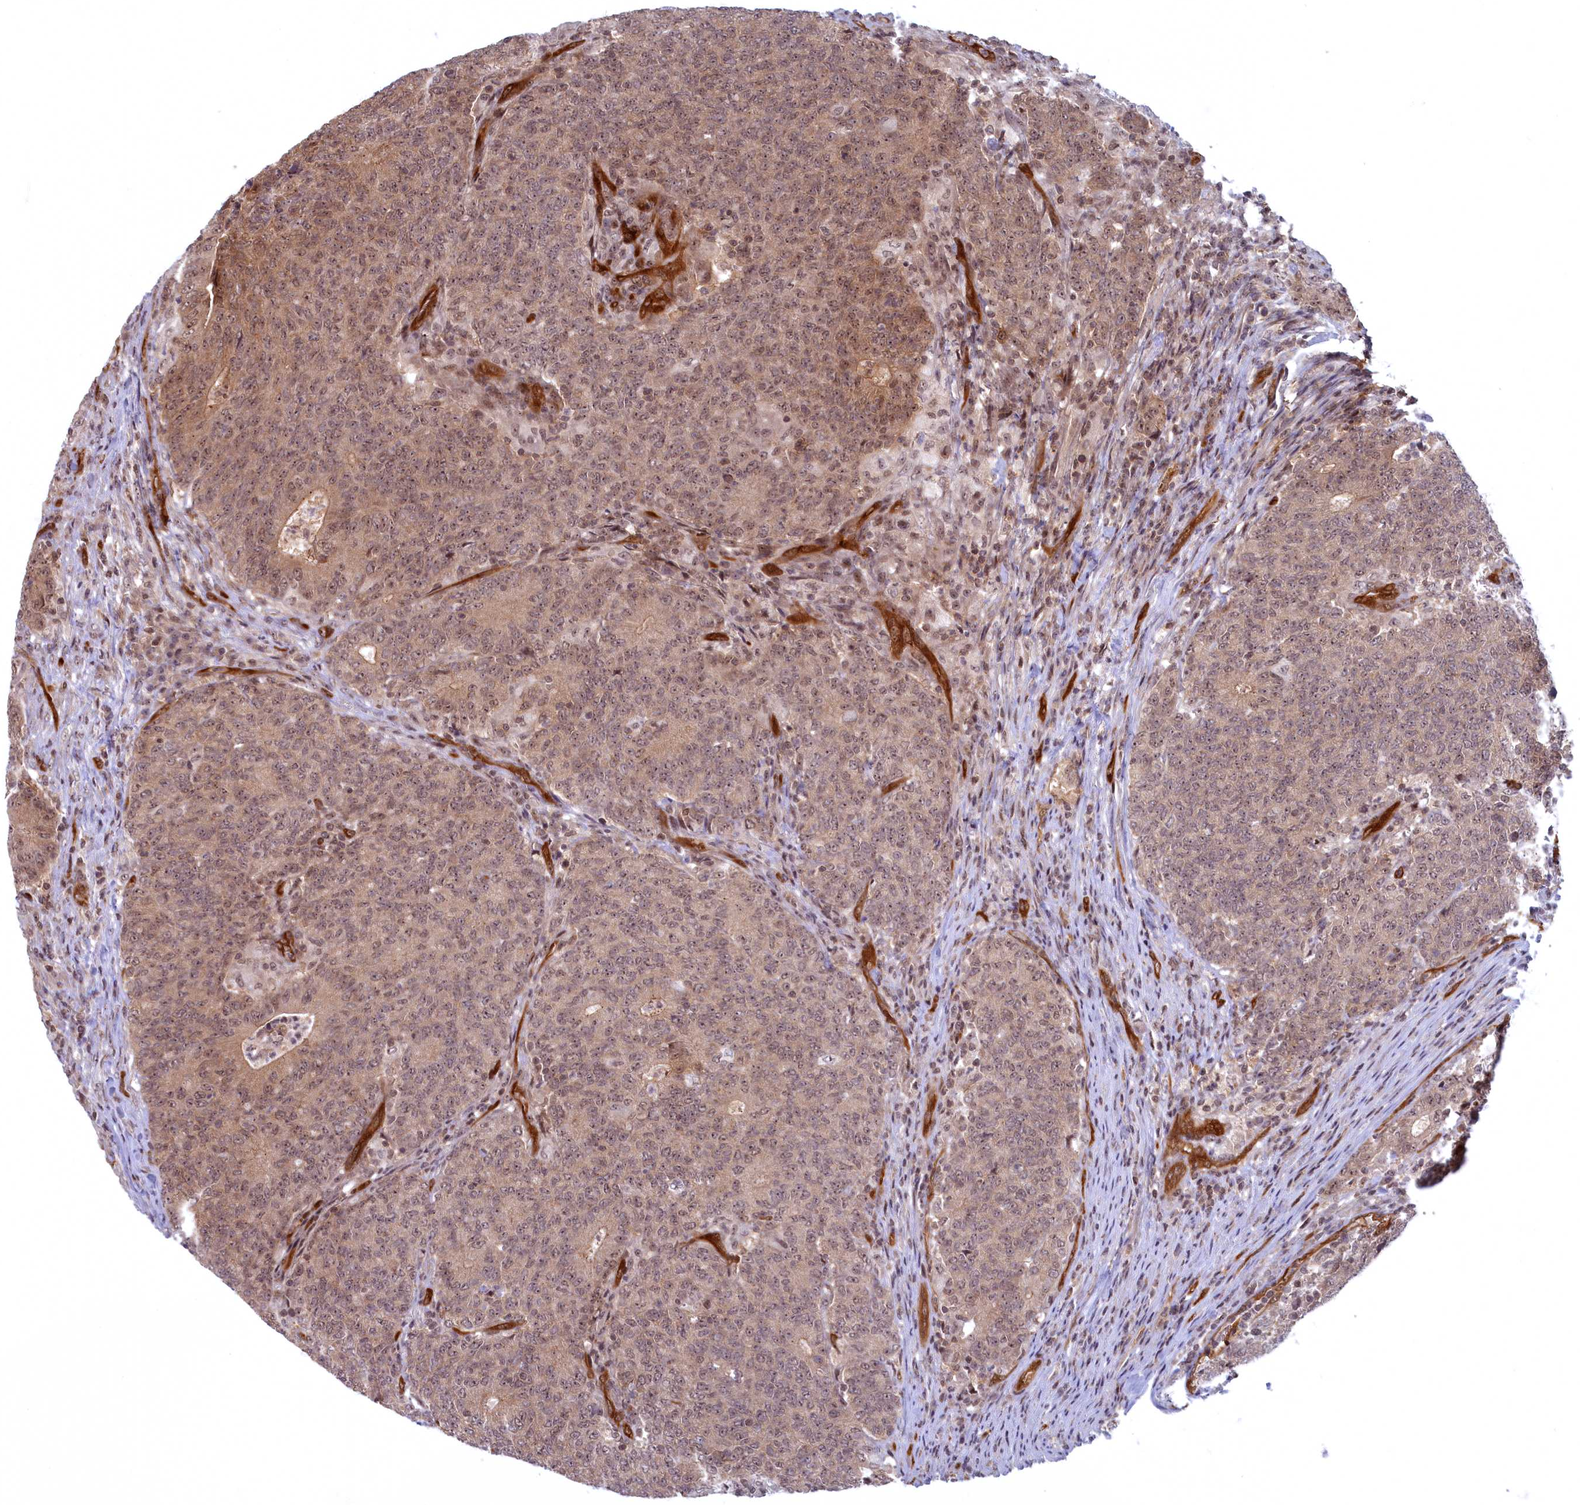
{"staining": {"intensity": "weak", "quantity": ">75%", "location": "cytoplasmic/membranous,nuclear"}, "tissue": "colorectal cancer", "cell_type": "Tumor cells", "image_type": "cancer", "snomed": [{"axis": "morphology", "description": "Adenocarcinoma, NOS"}, {"axis": "topography", "description": "Colon"}], "caption": "Immunohistochemical staining of colorectal cancer (adenocarcinoma) exhibits low levels of weak cytoplasmic/membranous and nuclear positivity in approximately >75% of tumor cells. (DAB (3,3'-diaminobenzidine) = brown stain, brightfield microscopy at high magnification).", "gene": "SNRK", "patient": {"sex": "female", "age": 75}}